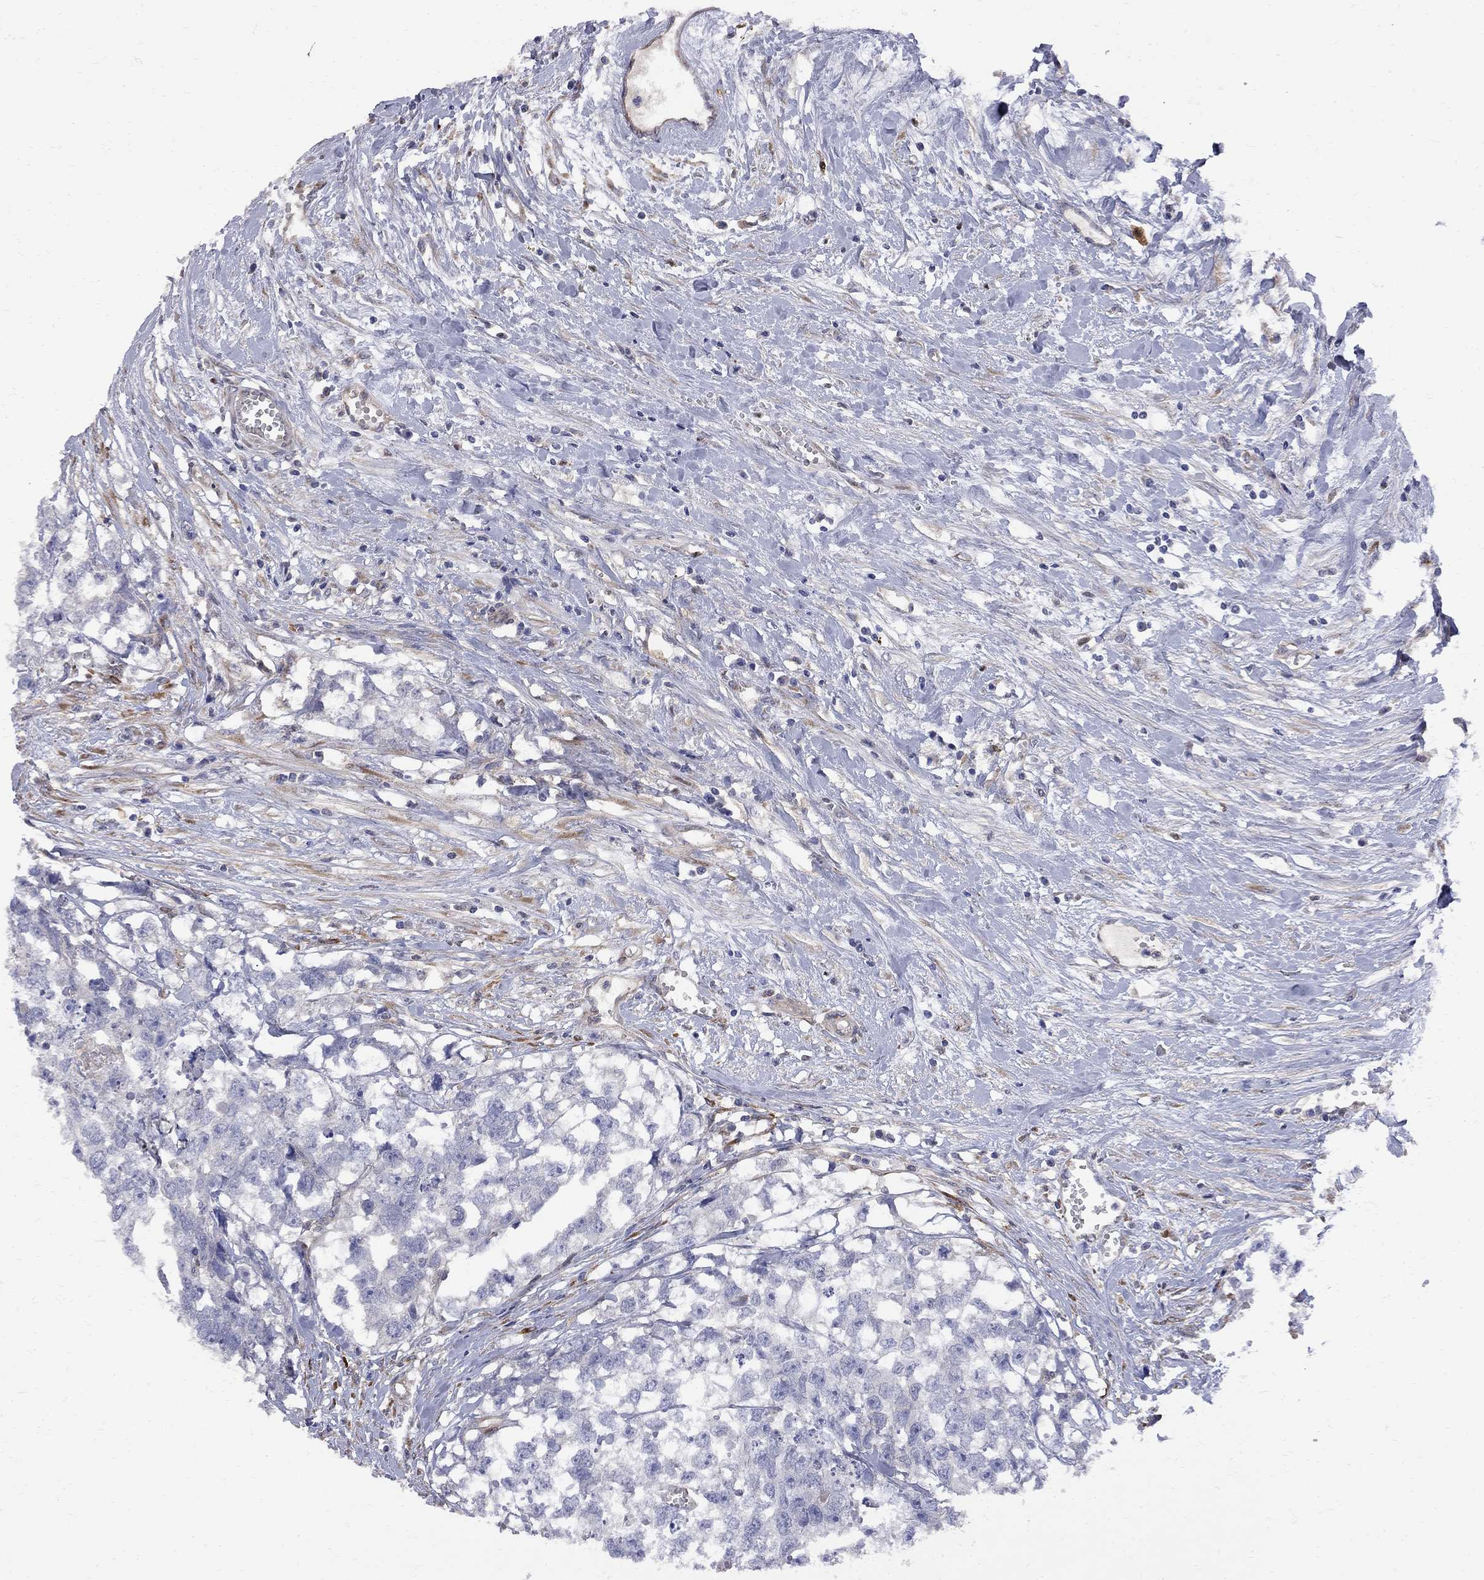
{"staining": {"intensity": "negative", "quantity": "none", "location": "none"}, "tissue": "testis cancer", "cell_type": "Tumor cells", "image_type": "cancer", "snomed": [{"axis": "morphology", "description": "Carcinoma, Embryonal, NOS"}, {"axis": "morphology", "description": "Teratoma, malignant, NOS"}, {"axis": "topography", "description": "Testis"}], "caption": "Tumor cells are negative for protein expression in human embryonal carcinoma (testis).", "gene": "MTHFR", "patient": {"sex": "male", "age": 44}}